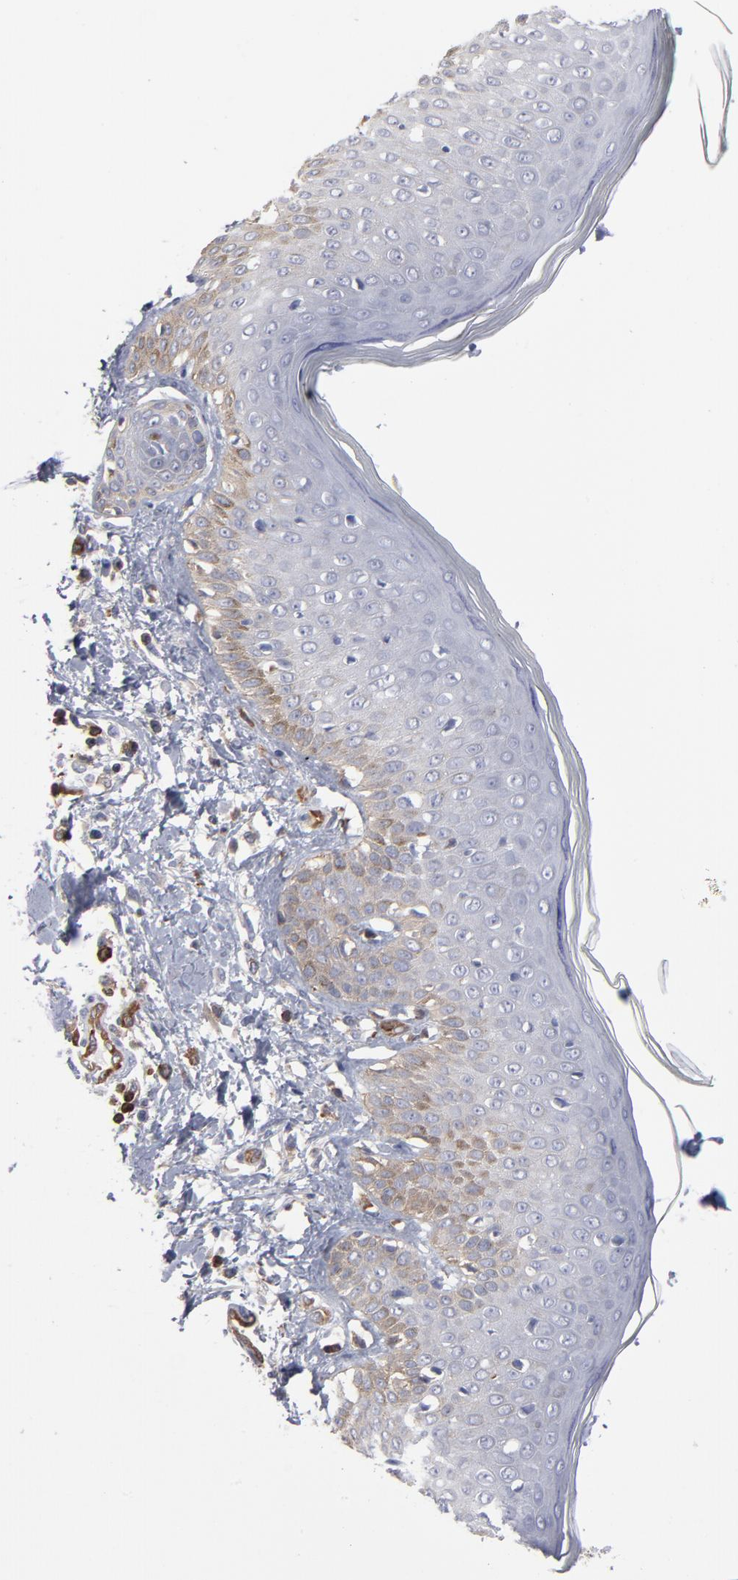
{"staining": {"intensity": "weak", "quantity": "25%-75%", "location": "cytoplasmic/membranous"}, "tissue": "skin cancer", "cell_type": "Tumor cells", "image_type": "cancer", "snomed": [{"axis": "morphology", "description": "Squamous cell carcinoma, NOS"}, {"axis": "topography", "description": "Skin"}], "caption": "Human skin cancer (squamous cell carcinoma) stained with a protein marker demonstrates weak staining in tumor cells.", "gene": "PXN", "patient": {"sex": "female", "age": 59}}